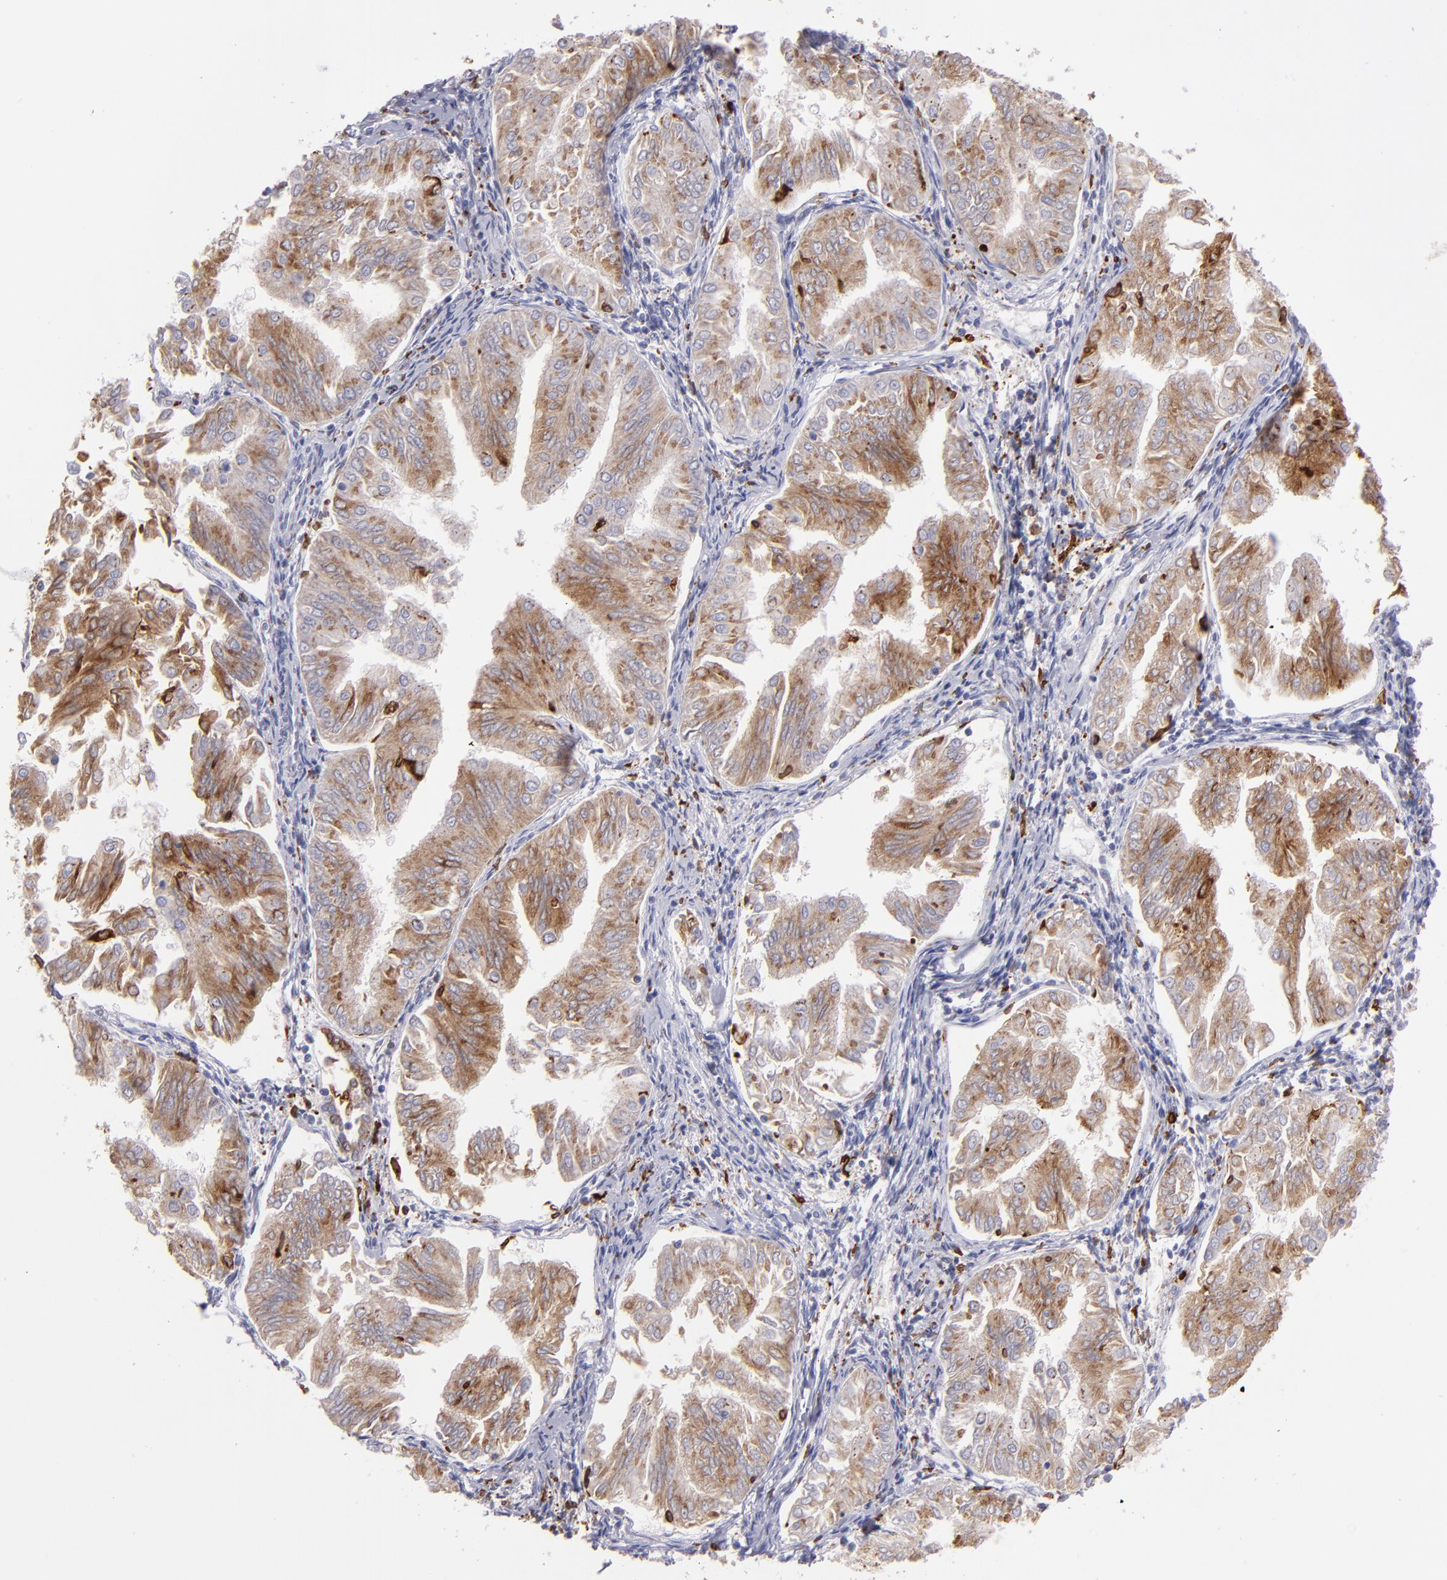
{"staining": {"intensity": "moderate", "quantity": ">75%", "location": "cytoplasmic/membranous"}, "tissue": "endometrial cancer", "cell_type": "Tumor cells", "image_type": "cancer", "snomed": [{"axis": "morphology", "description": "Adenocarcinoma, NOS"}, {"axis": "topography", "description": "Endometrium"}], "caption": "There is medium levels of moderate cytoplasmic/membranous positivity in tumor cells of adenocarcinoma (endometrial), as demonstrated by immunohistochemical staining (brown color).", "gene": "PTGS1", "patient": {"sex": "female", "age": 53}}